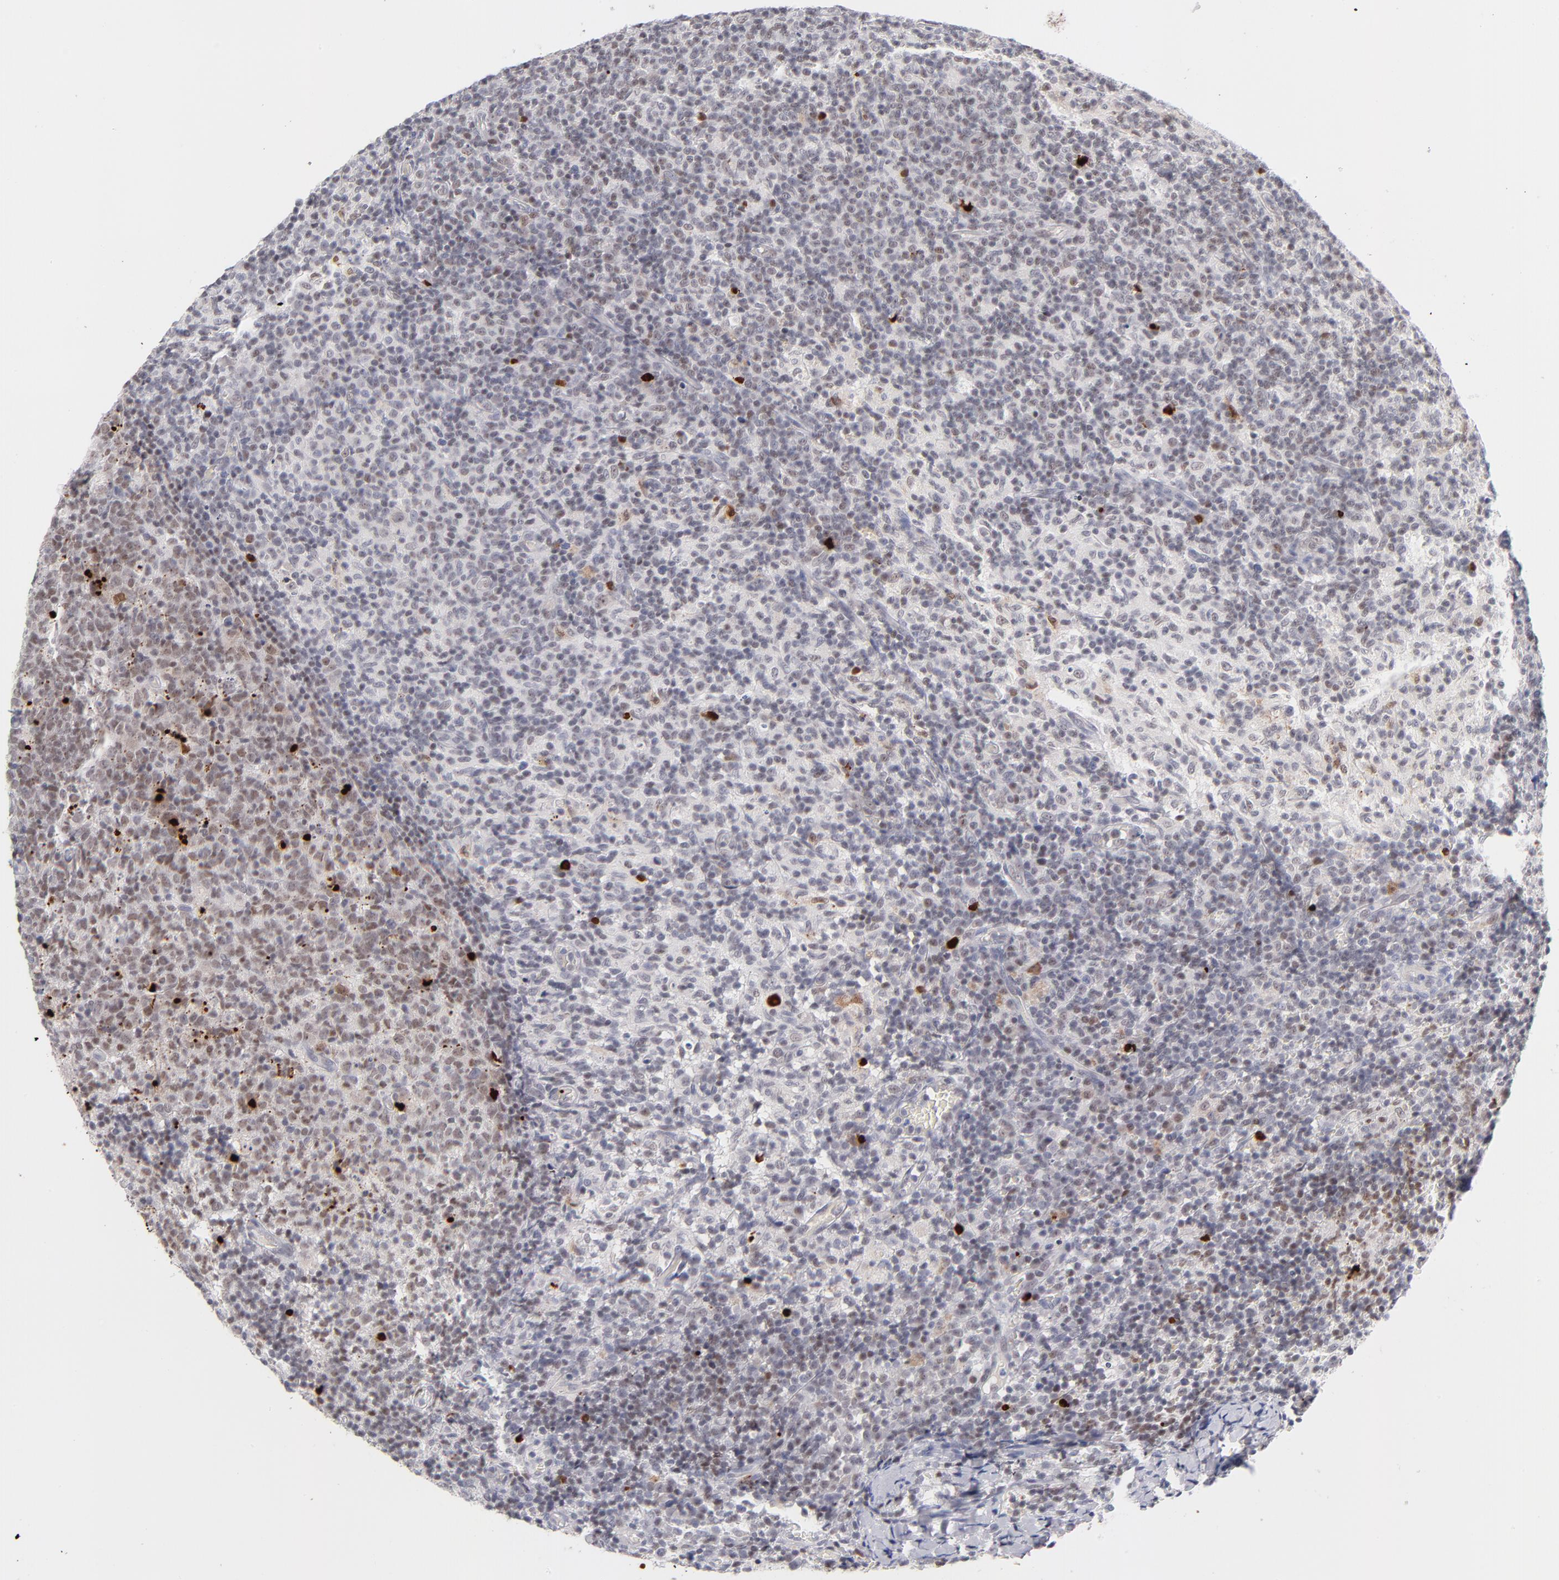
{"staining": {"intensity": "moderate", "quantity": "<25%", "location": "nuclear"}, "tissue": "lymph node", "cell_type": "Germinal center cells", "image_type": "normal", "snomed": [{"axis": "morphology", "description": "Normal tissue, NOS"}, {"axis": "morphology", "description": "Inflammation, NOS"}, {"axis": "topography", "description": "Lymph node"}], "caption": "Immunohistochemistry (DAB (3,3'-diaminobenzidine)) staining of unremarkable human lymph node reveals moderate nuclear protein staining in approximately <25% of germinal center cells.", "gene": "PARP1", "patient": {"sex": "male", "age": 55}}